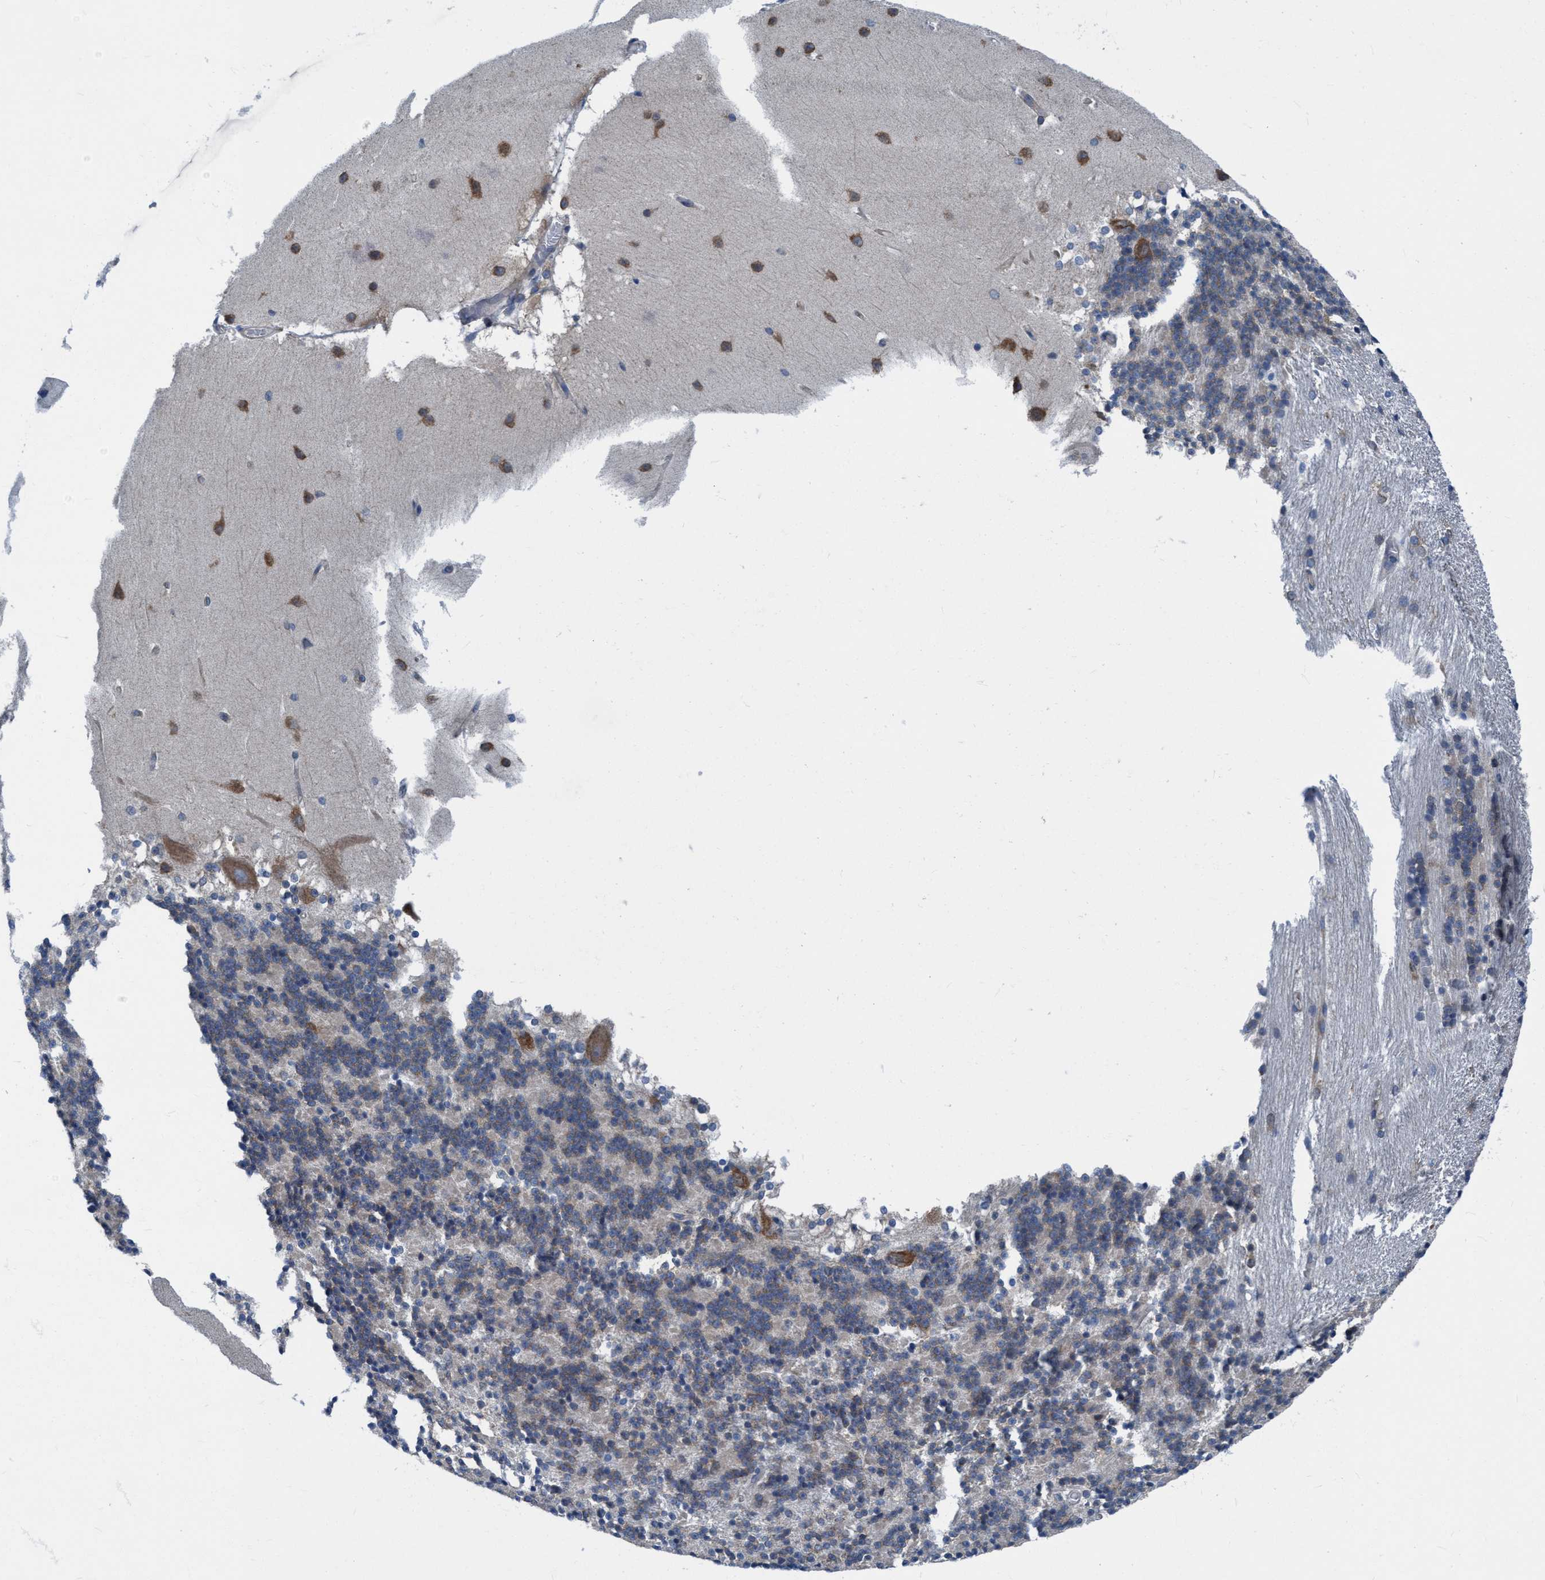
{"staining": {"intensity": "negative", "quantity": "none", "location": "none"}, "tissue": "cerebellum", "cell_type": "Cells in granular layer", "image_type": "normal", "snomed": [{"axis": "morphology", "description": "Normal tissue, NOS"}, {"axis": "topography", "description": "Cerebellum"}], "caption": "Image shows no significant protein staining in cells in granular layer of unremarkable cerebellum. (DAB (3,3'-diaminobenzidine) immunohistochemistry with hematoxylin counter stain).", "gene": "NMT1", "patient": {"sex": "female", "age": 19}}